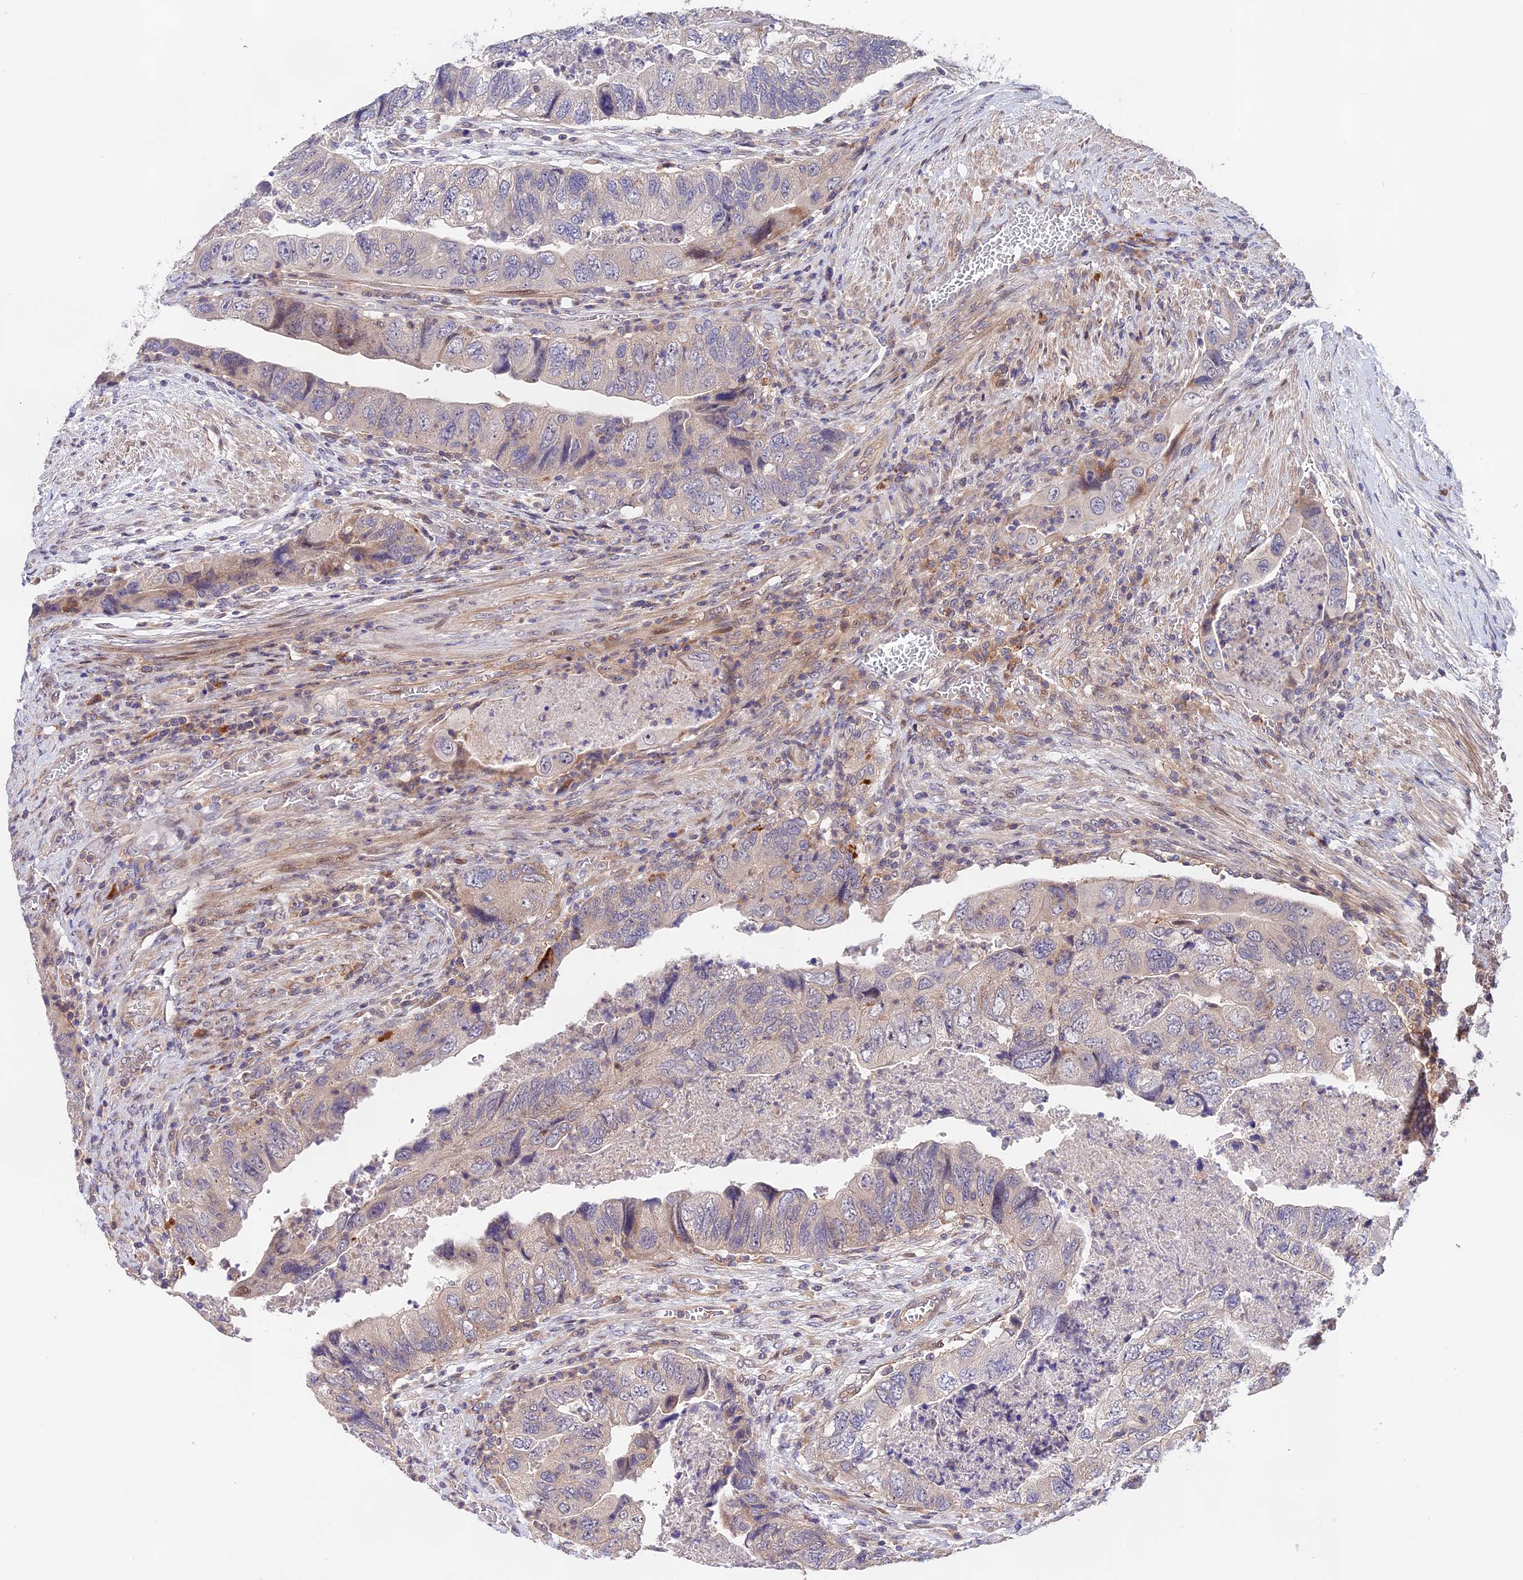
{"staining": {"intensity": "negative", "quantity": "none", "location": "none"}, "tissue": "colorectal cancer", "cell_type": "Tumor cells", "image_type": "cancer", "snomed": [{"axis": "morphology", "description": "Adenocarcinoma, NOS"}, {"axis": "topography", "description": "Rectum"}], "caption": "This is an IHC micrograph of human colorectal cancer (adenocarcinoma). There is no staining in tumor cells.", "gene": "CACNA1H", "patient": {"sex": "male", "age": 63}}